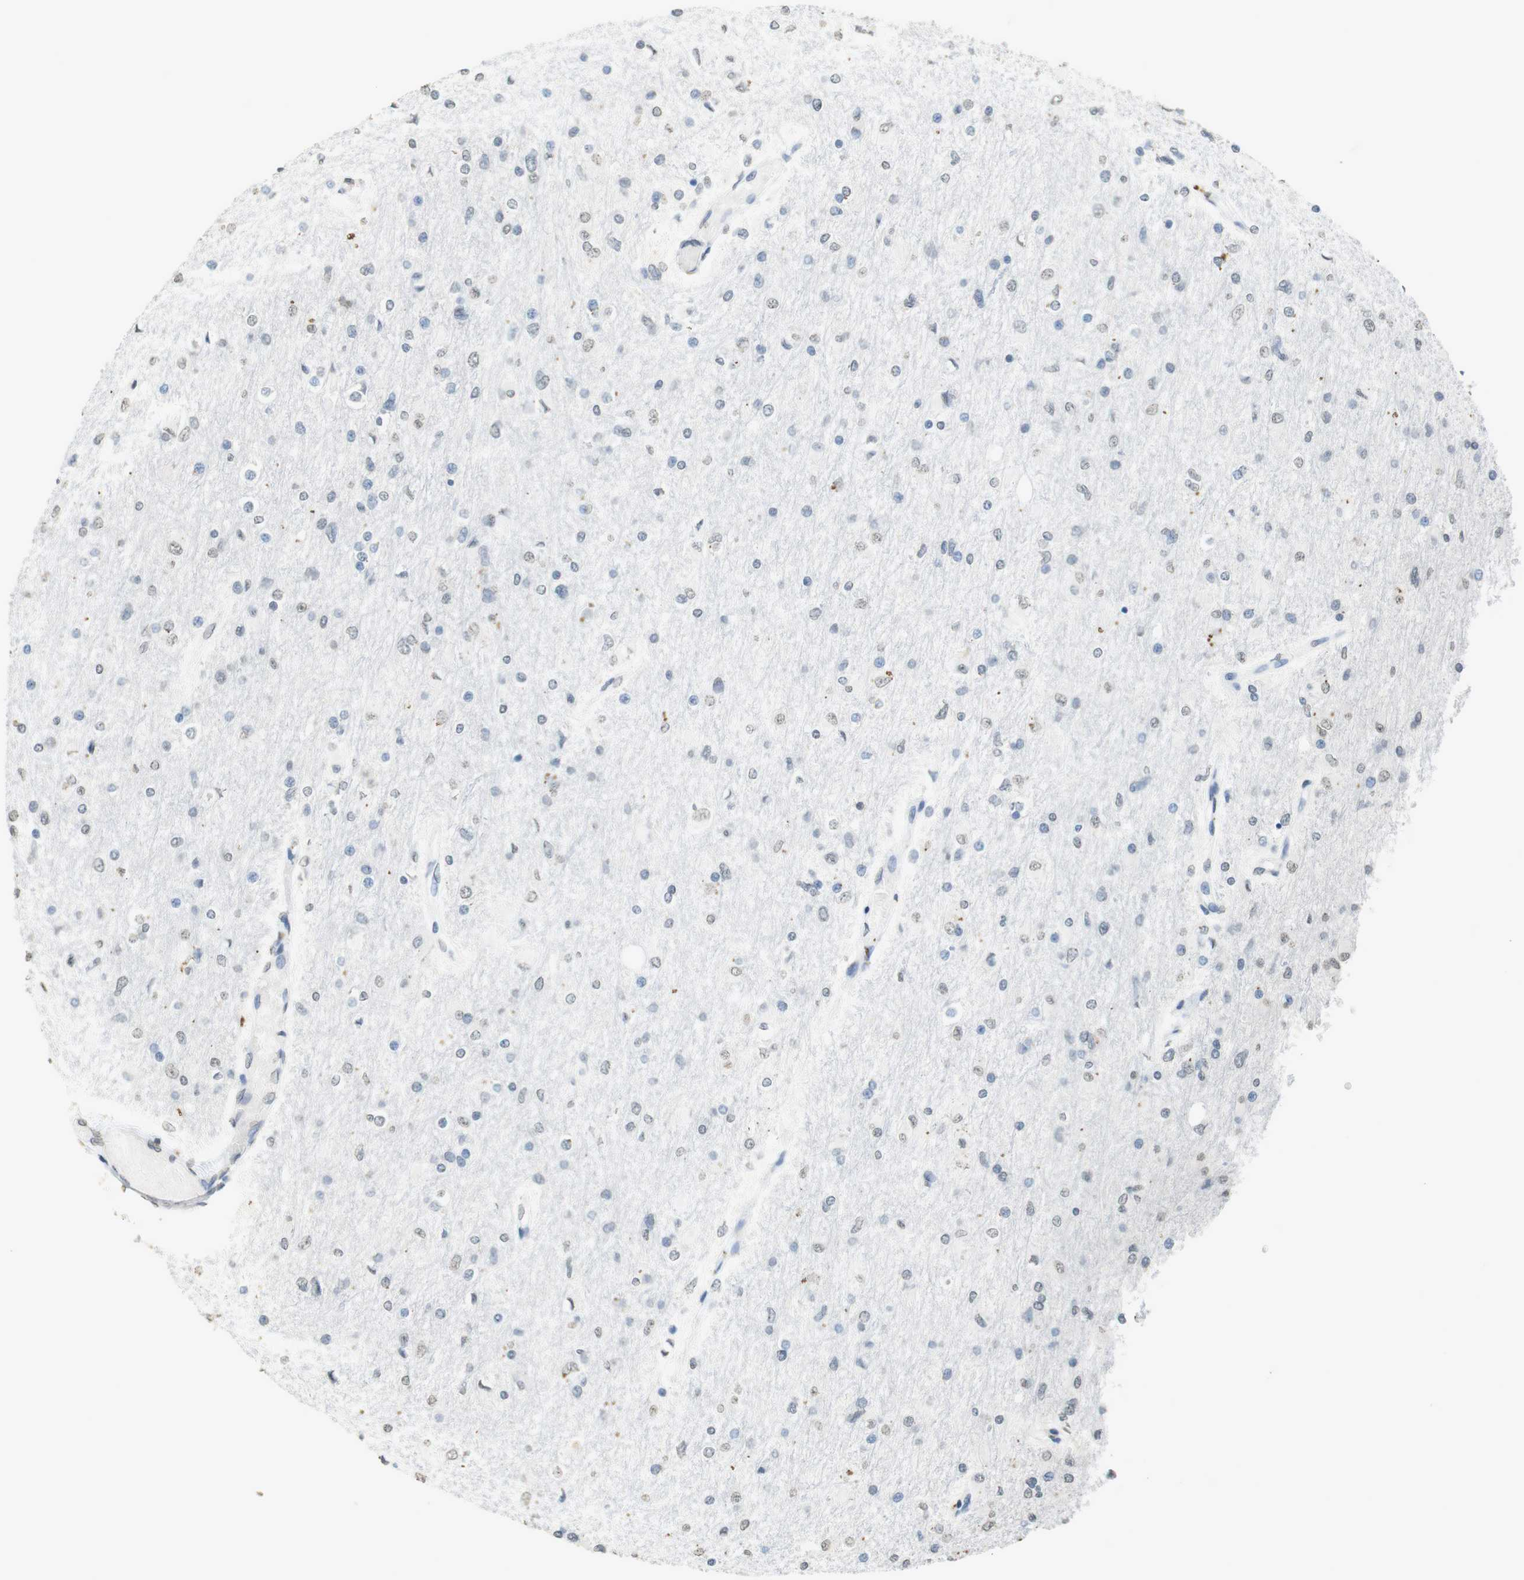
{"staining": {"intensity": "negative", "quantity": "none", "location": "none"}, "tissue": "glioma", "cell_type": "Tumor cells", "image_type": "cancer", "snomed": [{"axis": "morphology", "description": "Glioma, malignant, High grade"}, {"axis": "topography", "description": "Cerebral cortex"}], "caption": "IHC histopathology image of neoplastic tissue: human high-grade glioma (malignant) stained with DAB (3,3'-diaminobenzidine) demonstrates no significant protein expression in tumor cells.", "gene": "FZD10", "patient": {"sex": "female", "age": 36}}